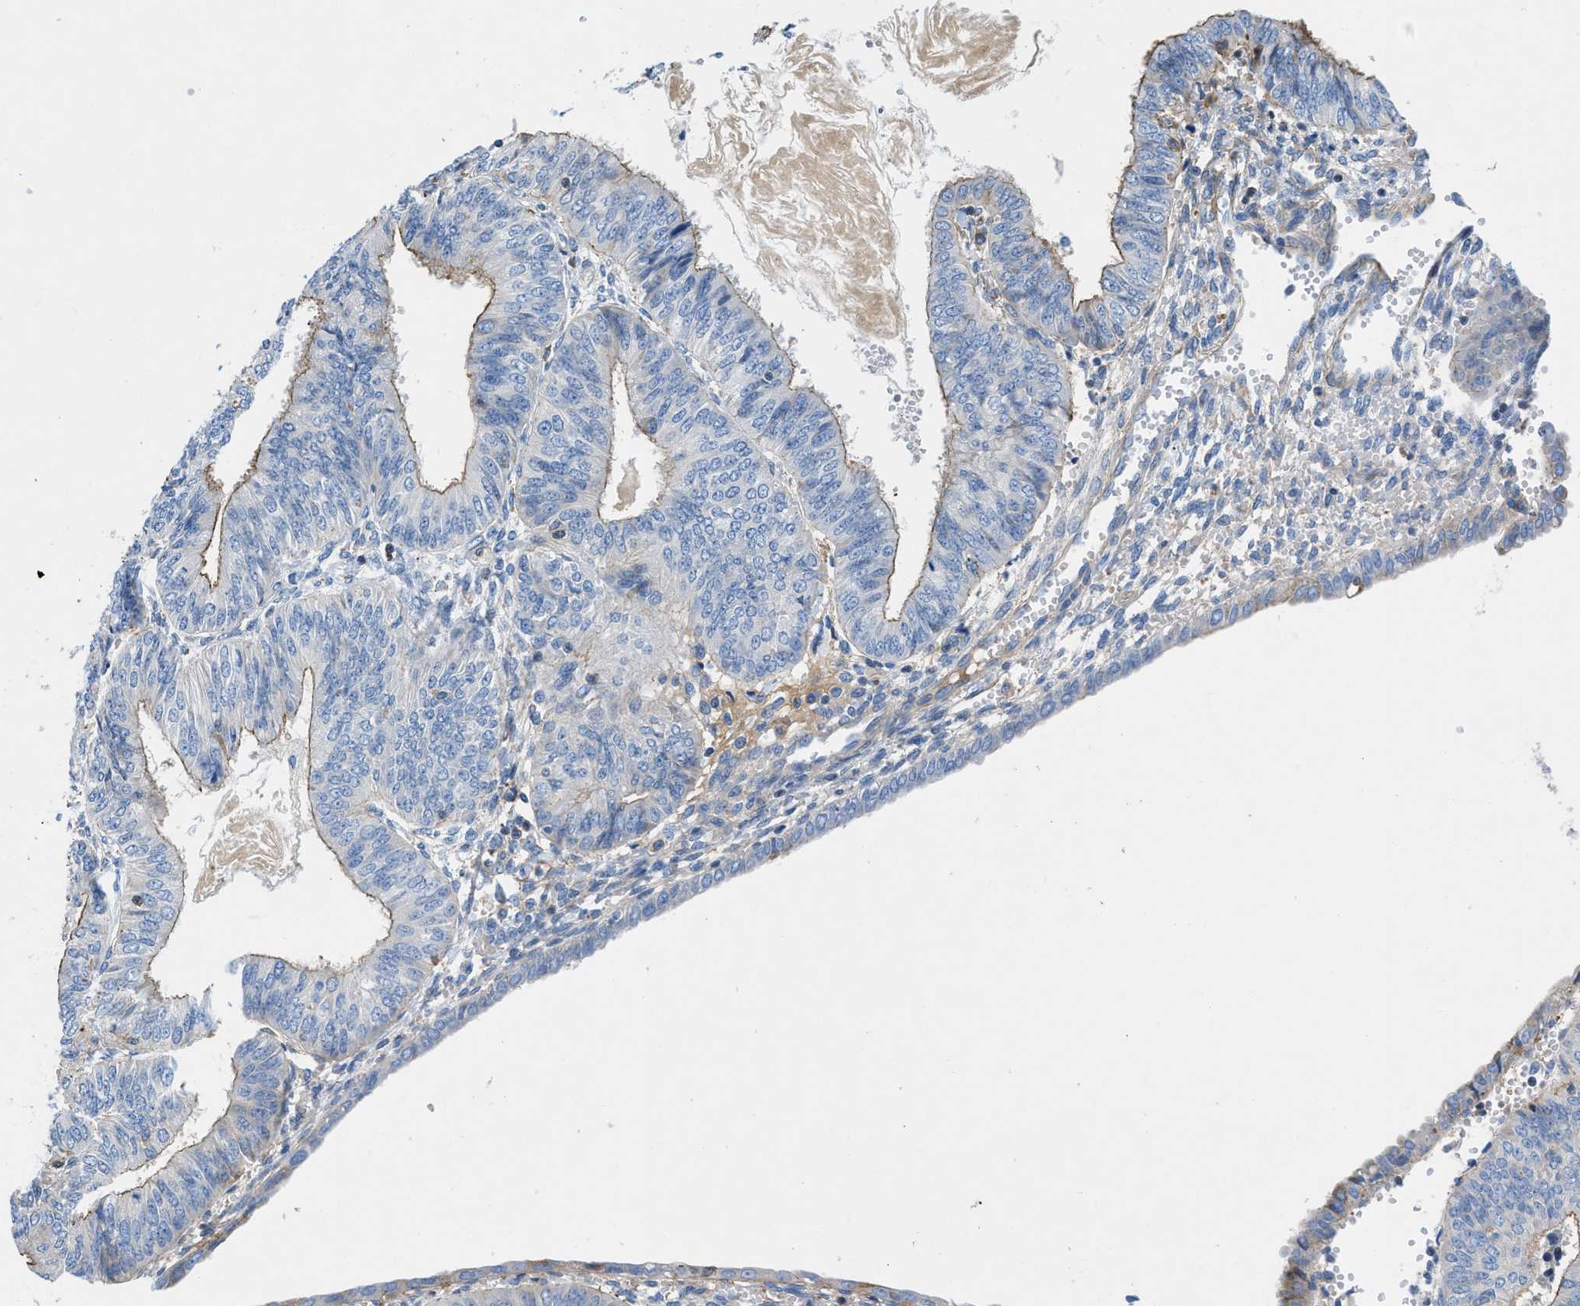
{"staining": {"intensity": "moderate", "quantity": "<25%", "location": "cytoplasmic/membranous"}, "tissue": "endometrial cancer", "cell_type": "Tumor cells", "image_type": "cancer", "snomed": [{"axis": "morphology", "description": "Adenocarcinoma, NOS"}, {"axis": "topography", "description": "Endometrium"}], "caption": "The immunohistochemical stain highlights moderate cytoplasmic/membranous positivity in tumor cells of endometrial cancer (adenocarcinoma) tissue.", "gene": "ATP6V0D1", "patient": {"sex": "female", "age": 58}}